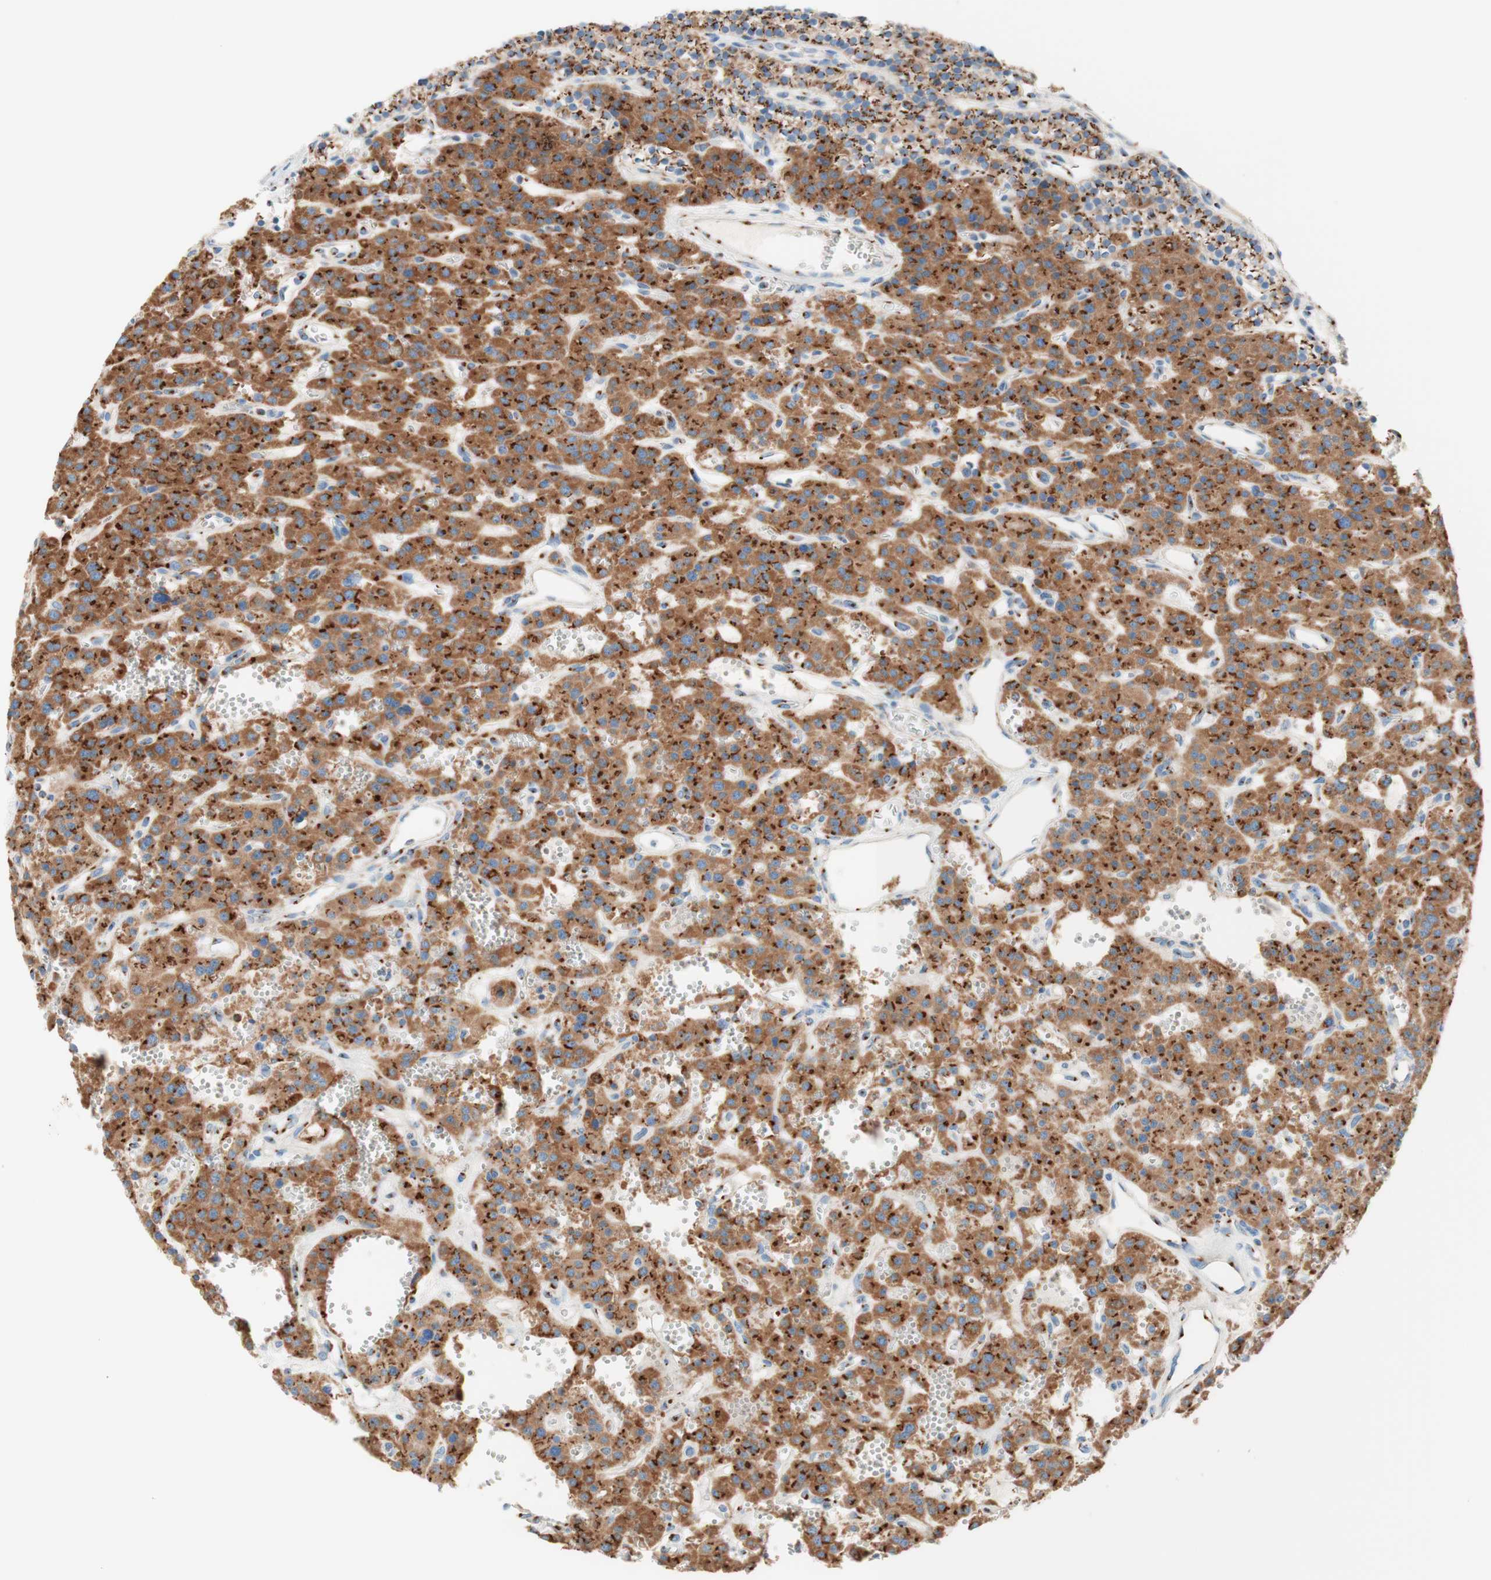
{"staining": {"intensity": "strong", "quantity": ">75%", "location": "cytoplasmic/membranous"}, "tissue": "parathyroid gland", "cell_type": "Glandular cells", "image_type": "normal", "snomed": [{"axis": "morphology", "description": "Normal tissue, NOS"}, {"axis": "morphology", "description": "Adenoma, NOS"}, {"axis": "topography", "description": "Parathyroid gland"}], "caption": "The immunohistochemical stain shows strong cytoplasmic/membranous positivity in glandular cells of unremarkable parathyroid gland.", "gene": "GOLGB1", "patient": {"sex": "female", "age": 81}}